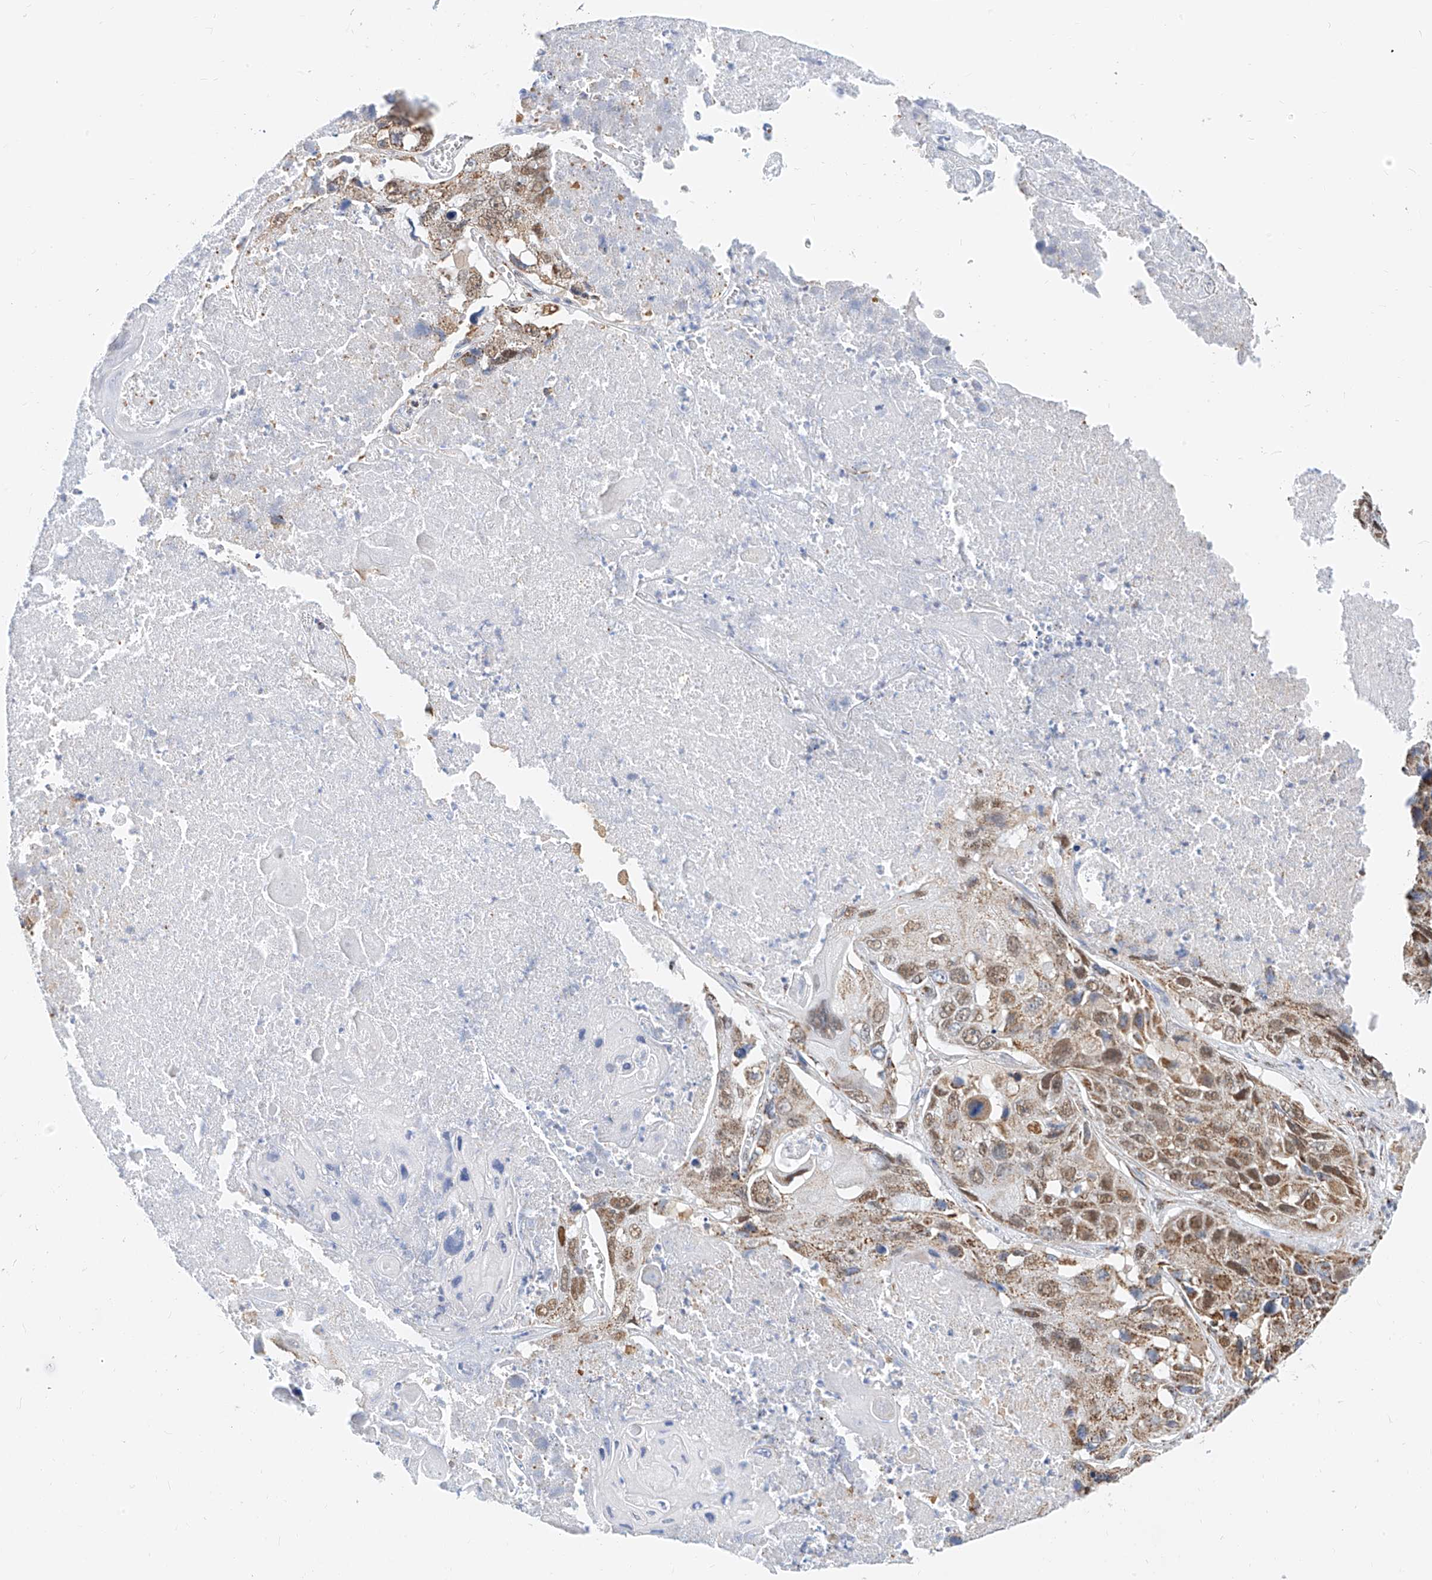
{"staining": {"intensity": "moderate", "quantity": ">75%", "location": "cytoplasmic/membranous,nuclear"}, "tissue": "lung cancer", "cell_type": "Tumor cells", "image_type": "cancer", "snomed": [{"axis": "morphology", "description": "Squamous cell carcinoma, NOS"}, {"axis": "topography", "description": "Lung"}], "caption": "About >75% of tumor cells in lung cancer (squamous cell carcinoma) exhibit moderate cytoplasmic/membranous and nuclear protein positivity as visualized by brown immunohistochemical staining.", "gene": "NALCN", "patient": {"sex": "male", "age": 61}}